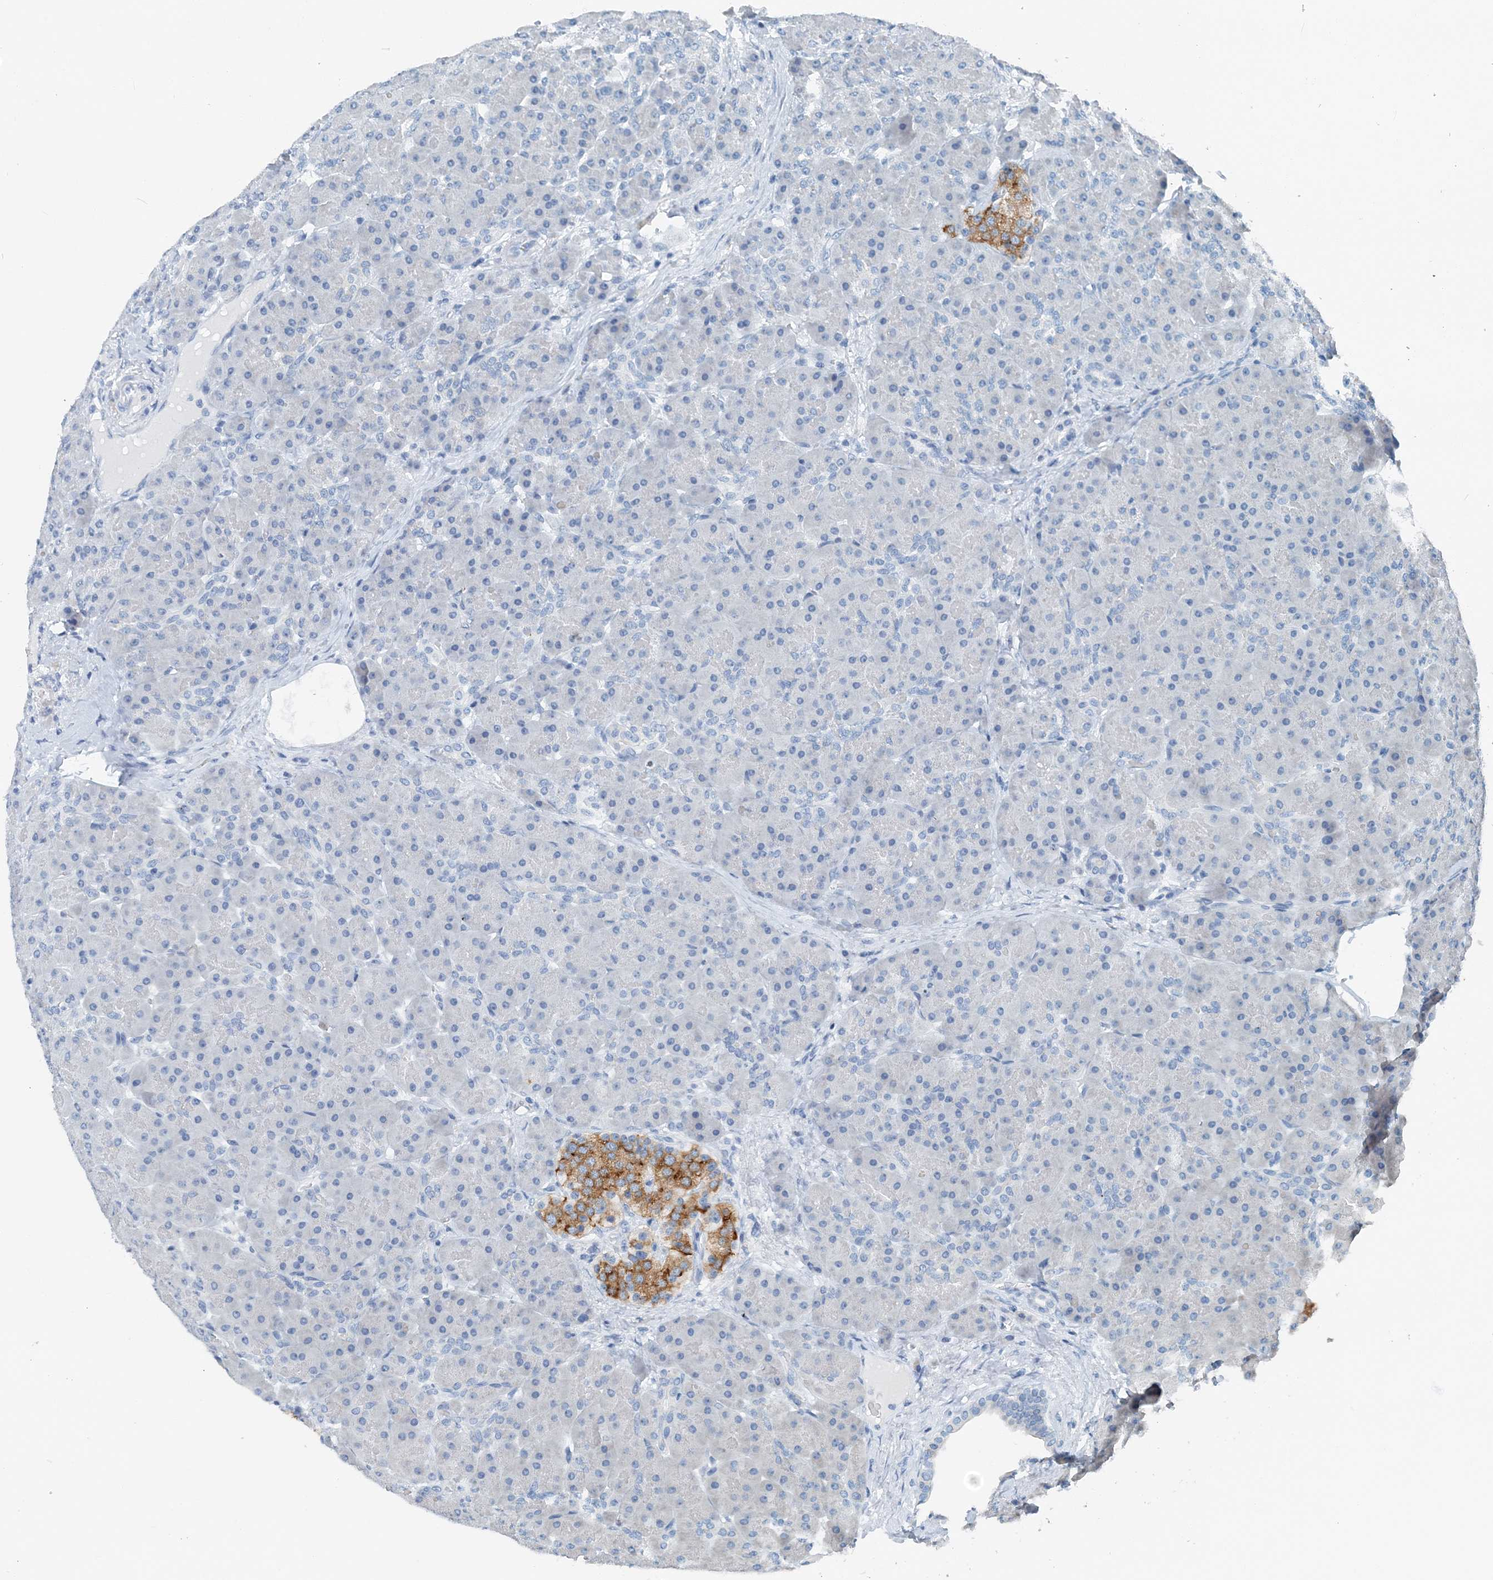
{"staining": {"intensity": "negative", "quantity": "none", "location": "none"}, "tissue": "pancreas", "cell_type": "Exocrine glandular cells", "image_type": "normal", "snomed": [{"axis": "morphology", "description": "Normal tissue, NOS"}, {"axis": "topography", "description": "Pancreas"}], "caption": "Human pancreas stained for a protein using IHC shows no expression in exocrine glandular cells.", "gene": "EEF1A2", "patient": {"sex": "male", "age": 66}}